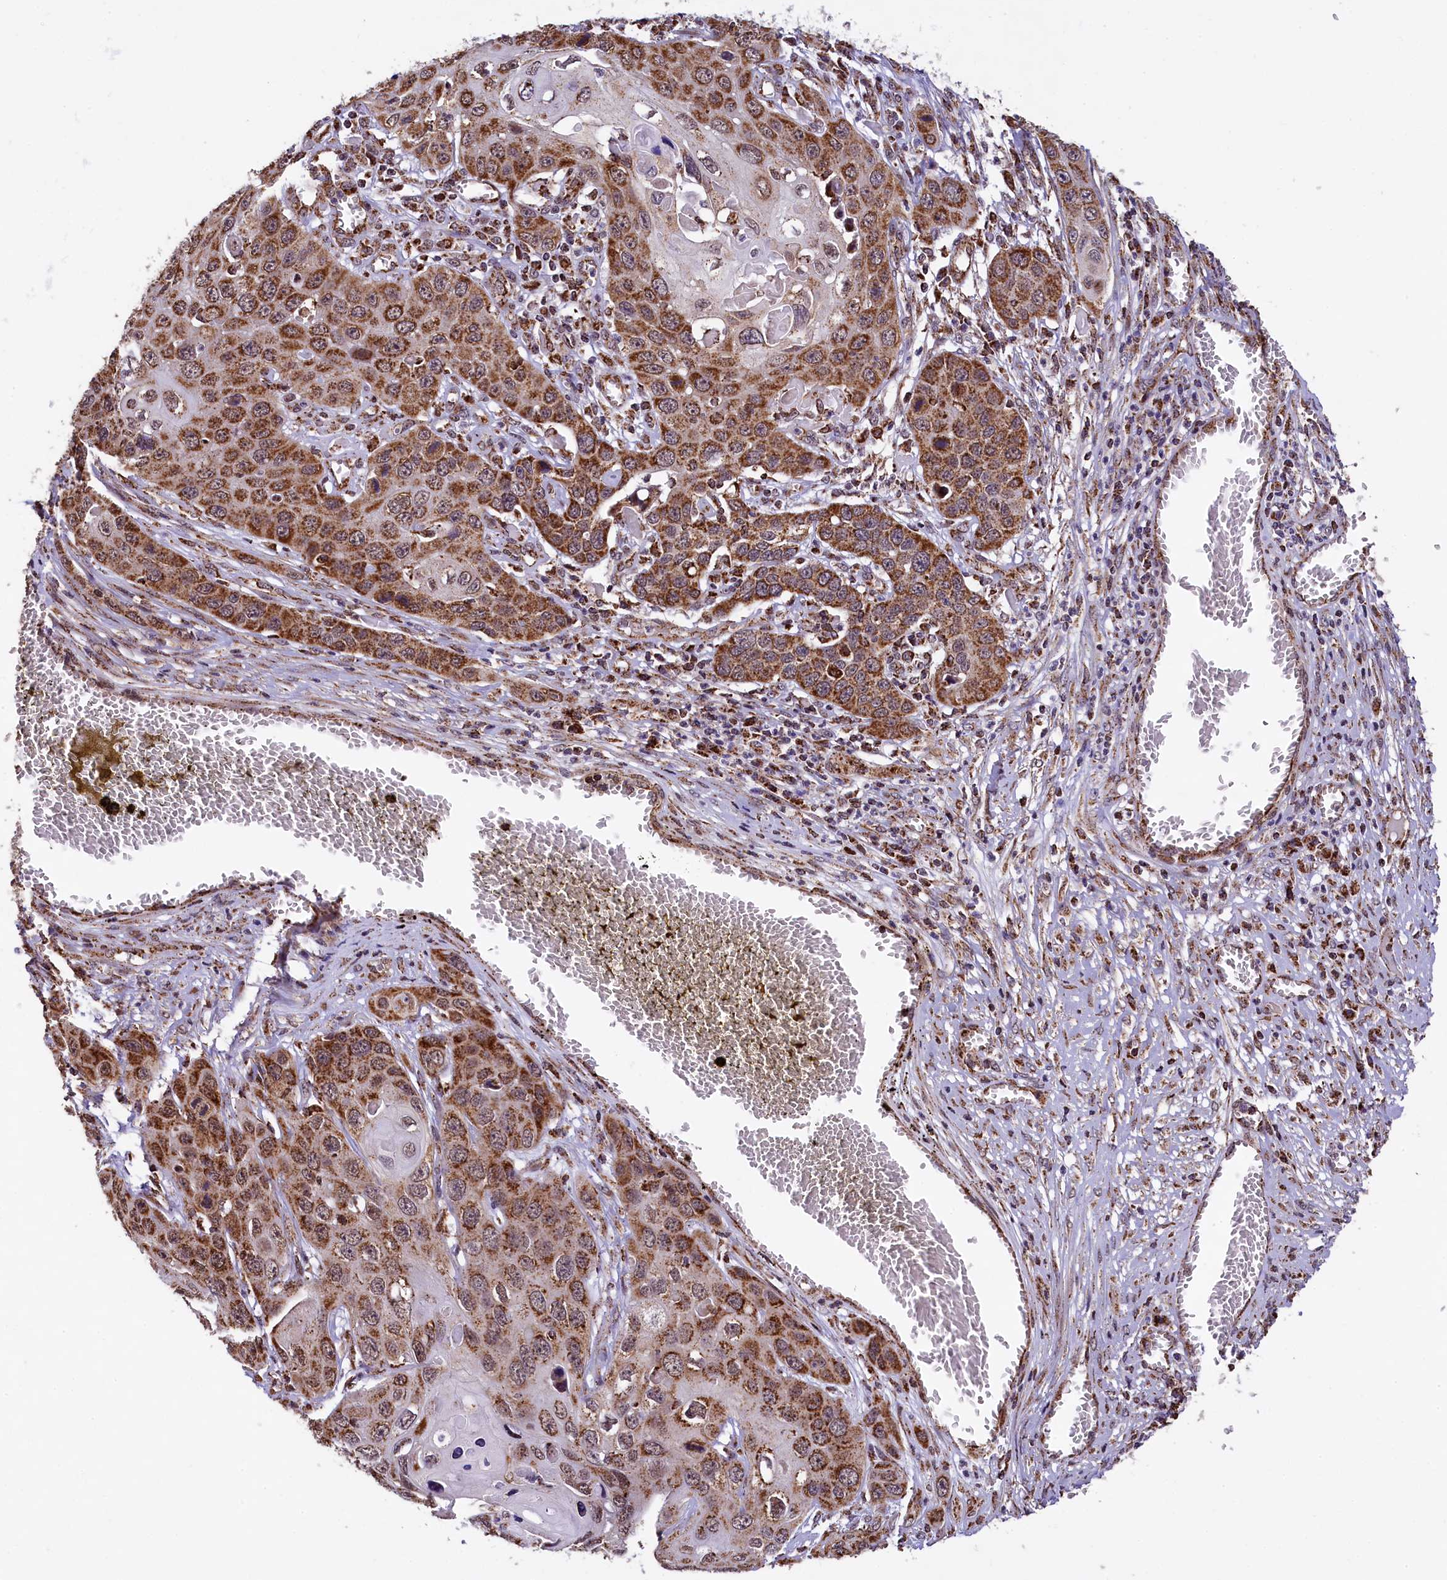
{"staining": {"intensity": "moderate", "quantity": ">75%", "location": "cytoplasmic/membranous"}, "tissue": "skin cancer", "cell_type": "Tumor cells", "image_type": "cancer", "snomed": [{"axis": "morphology", "description": "Squamous cell carcinoma, NOS"}, {"axis": "topography", "description": "Skin"}], "caption": "A high-resolution micrograph shows immunohistochemistry (IHC) staining of skin cancer, which exhibits moderate cytoplasmic/membranous expression in about >75% of tumor cells.", "gene": "KLC2", "patient": {"sex": "male", "age": 55}}